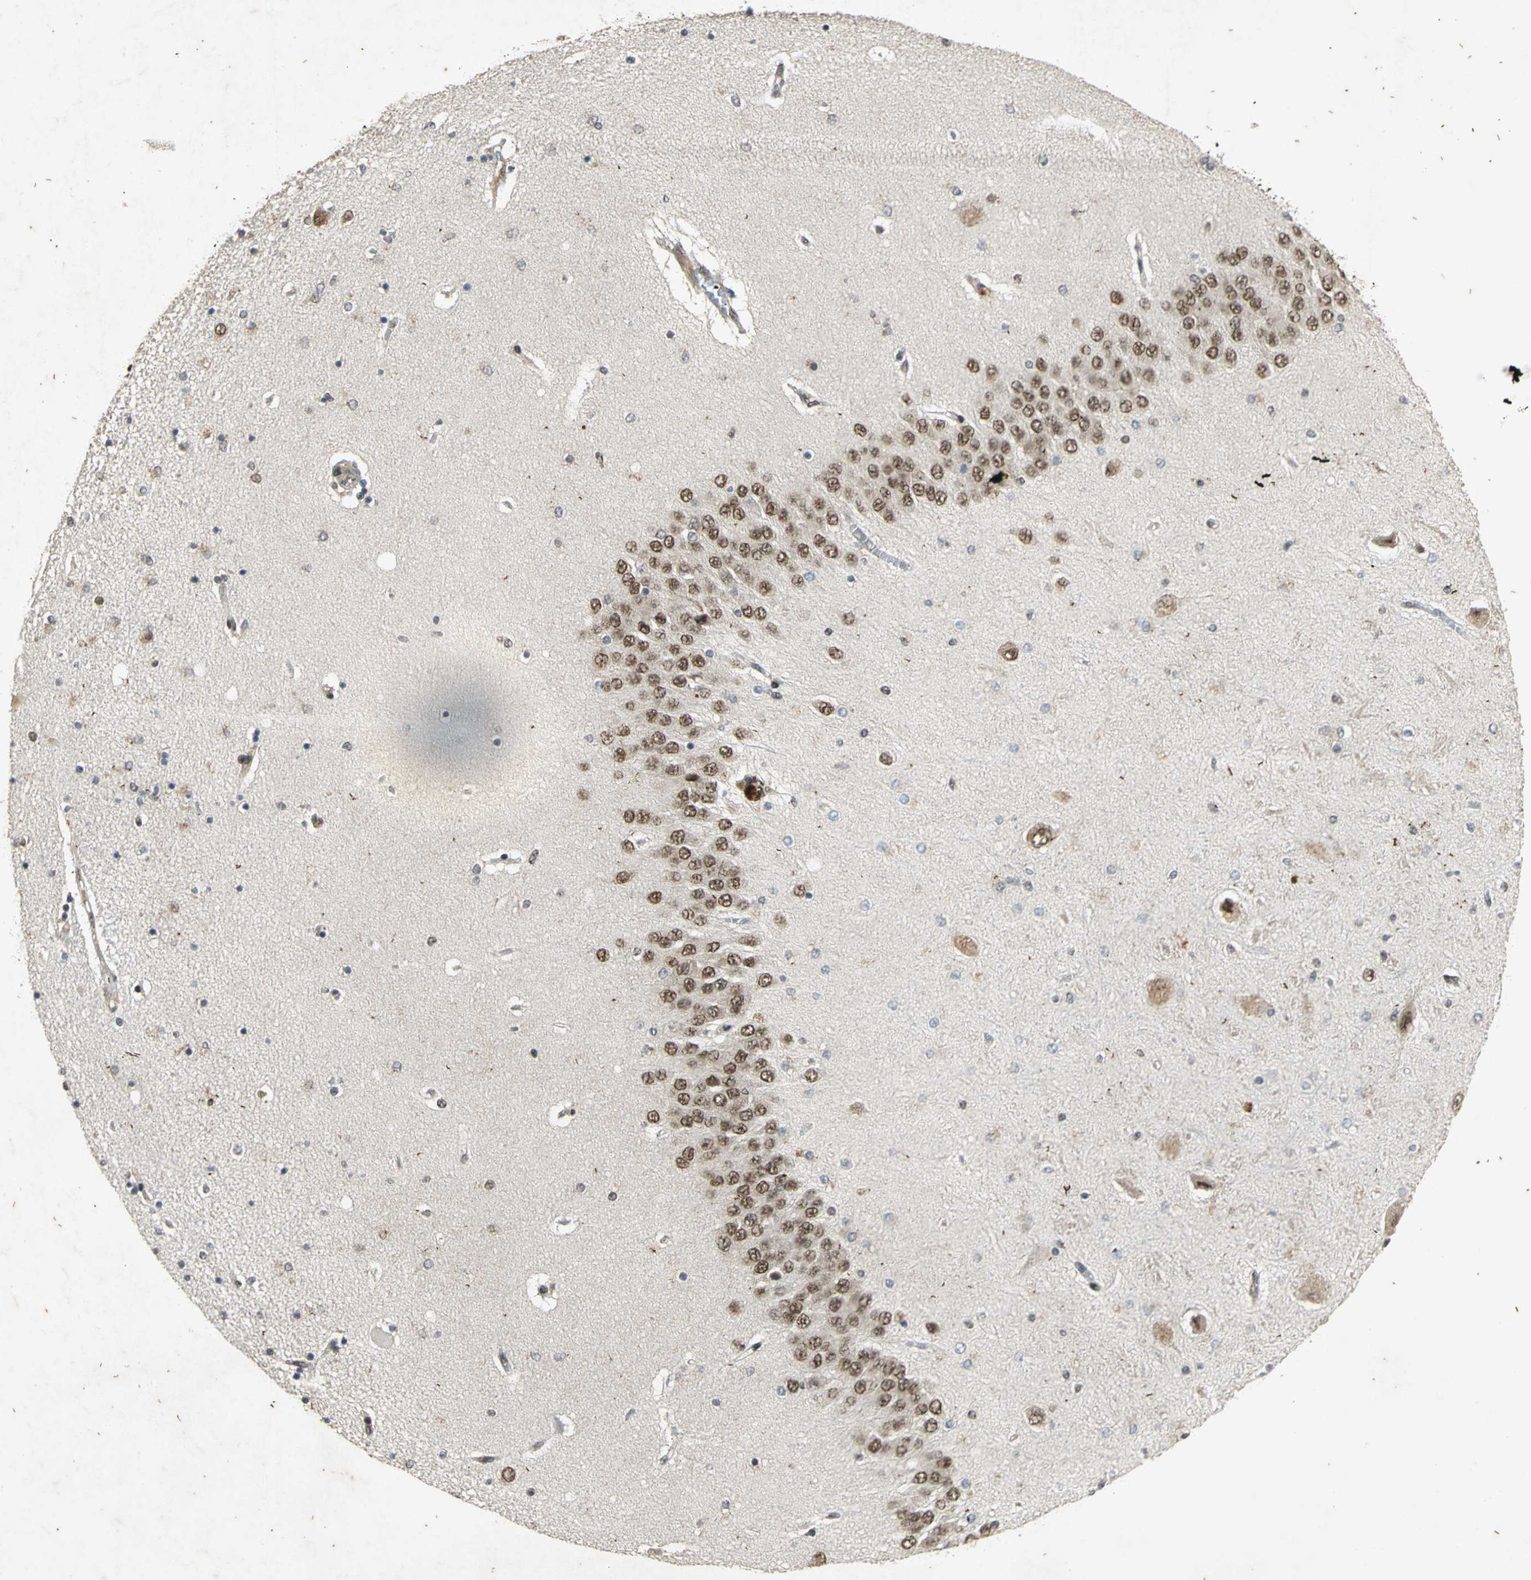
{"staining": {"intensity": "negative", "quantity": "none", "location": "none"}, "tissue": "hippocampus", "cell_type": "Glial cells", "image_type": "normal", "snomed": [{"axis": "morphology", "description": "Normal tissue, NOS"}, {"axis": "topography", "description": "Hippocampus"}], "caption": "Hippocampus stained for a protein using IHC shows no positivity glial cells.", "gene": "NOTCH3", "patient": {"sex": "female", "age": 54}}